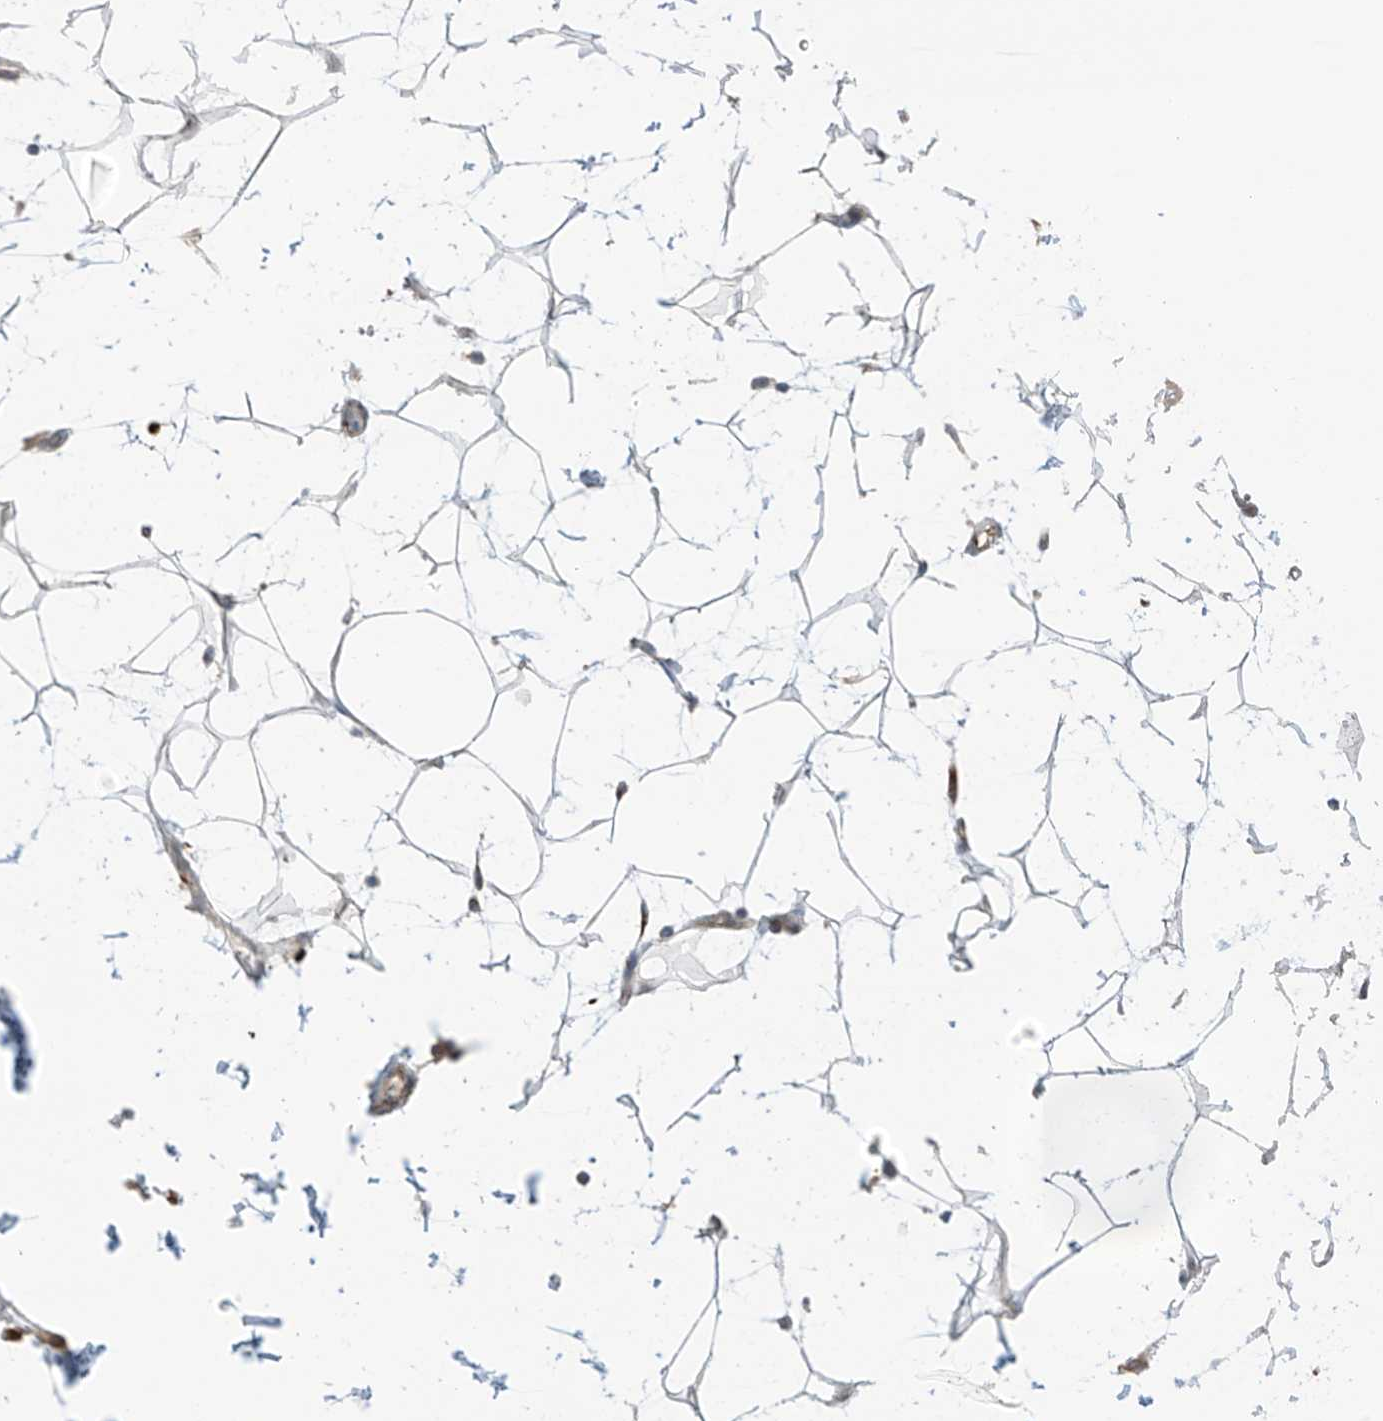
{"staining": {"intensity": "negative", "quantity": "none", "location": "none"}, "tissue": "adipose tissue", "cell_type": "Adipocytes", "image_type": "normal", "snomed": [{"axis": "morphology", "description": "Normal tissue, NOS"}, {"axis": "topography", "description": "Soft tissue"}], "caption": "The histopathology image exhibits no significant expression in adipocytes of adipose tissue. The staining was performed using DAB to visualize the protein expression in brown, while the nuclei were stained in blue with hematoxylin (Magnification: 20x).", "gene": "HS6ST2", "patient": {"sex": "male", "age": 72}}